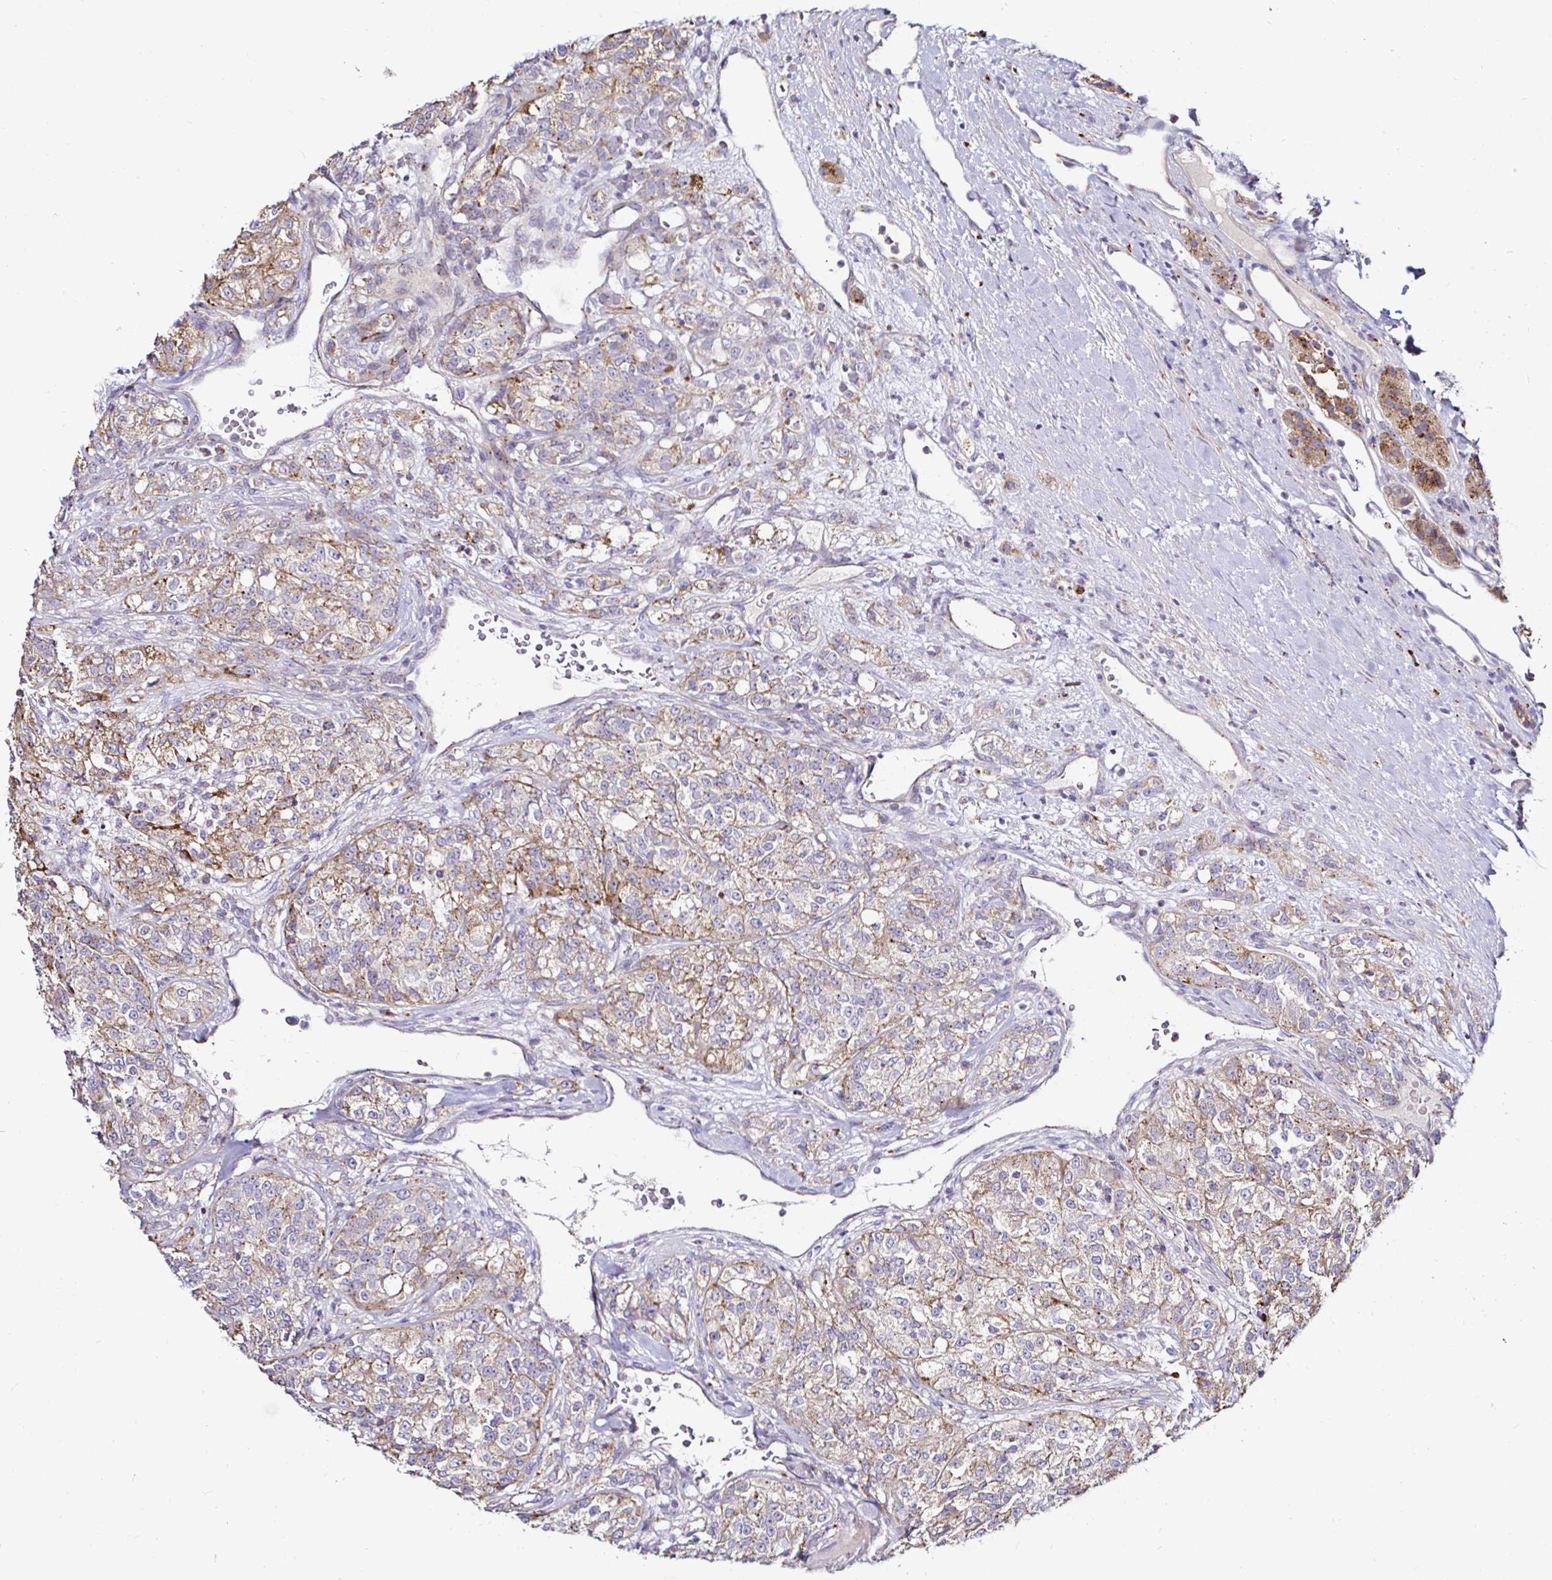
{"staining": {"intensity": "moderate", "quantity": "25%-75%", "location": "cytoplasmic/membranous"}, "tissue": "renal cancer", "cell_type": "Tumor cells", "image_type": "cancer", "snomed": [{"axis": "morphology", "description": "Adenocarcinoma, NOS"}, {"axis": "topography", "description": "Kidney"}], "caption": "Protein expression analysis of renal adenocarcinoma shows moderate cytoplasmic/membranous expression in approximately 25%-75% of tumor cells.", "gene": "GALNS", "patient": {"sex": "female", "age": 63}}